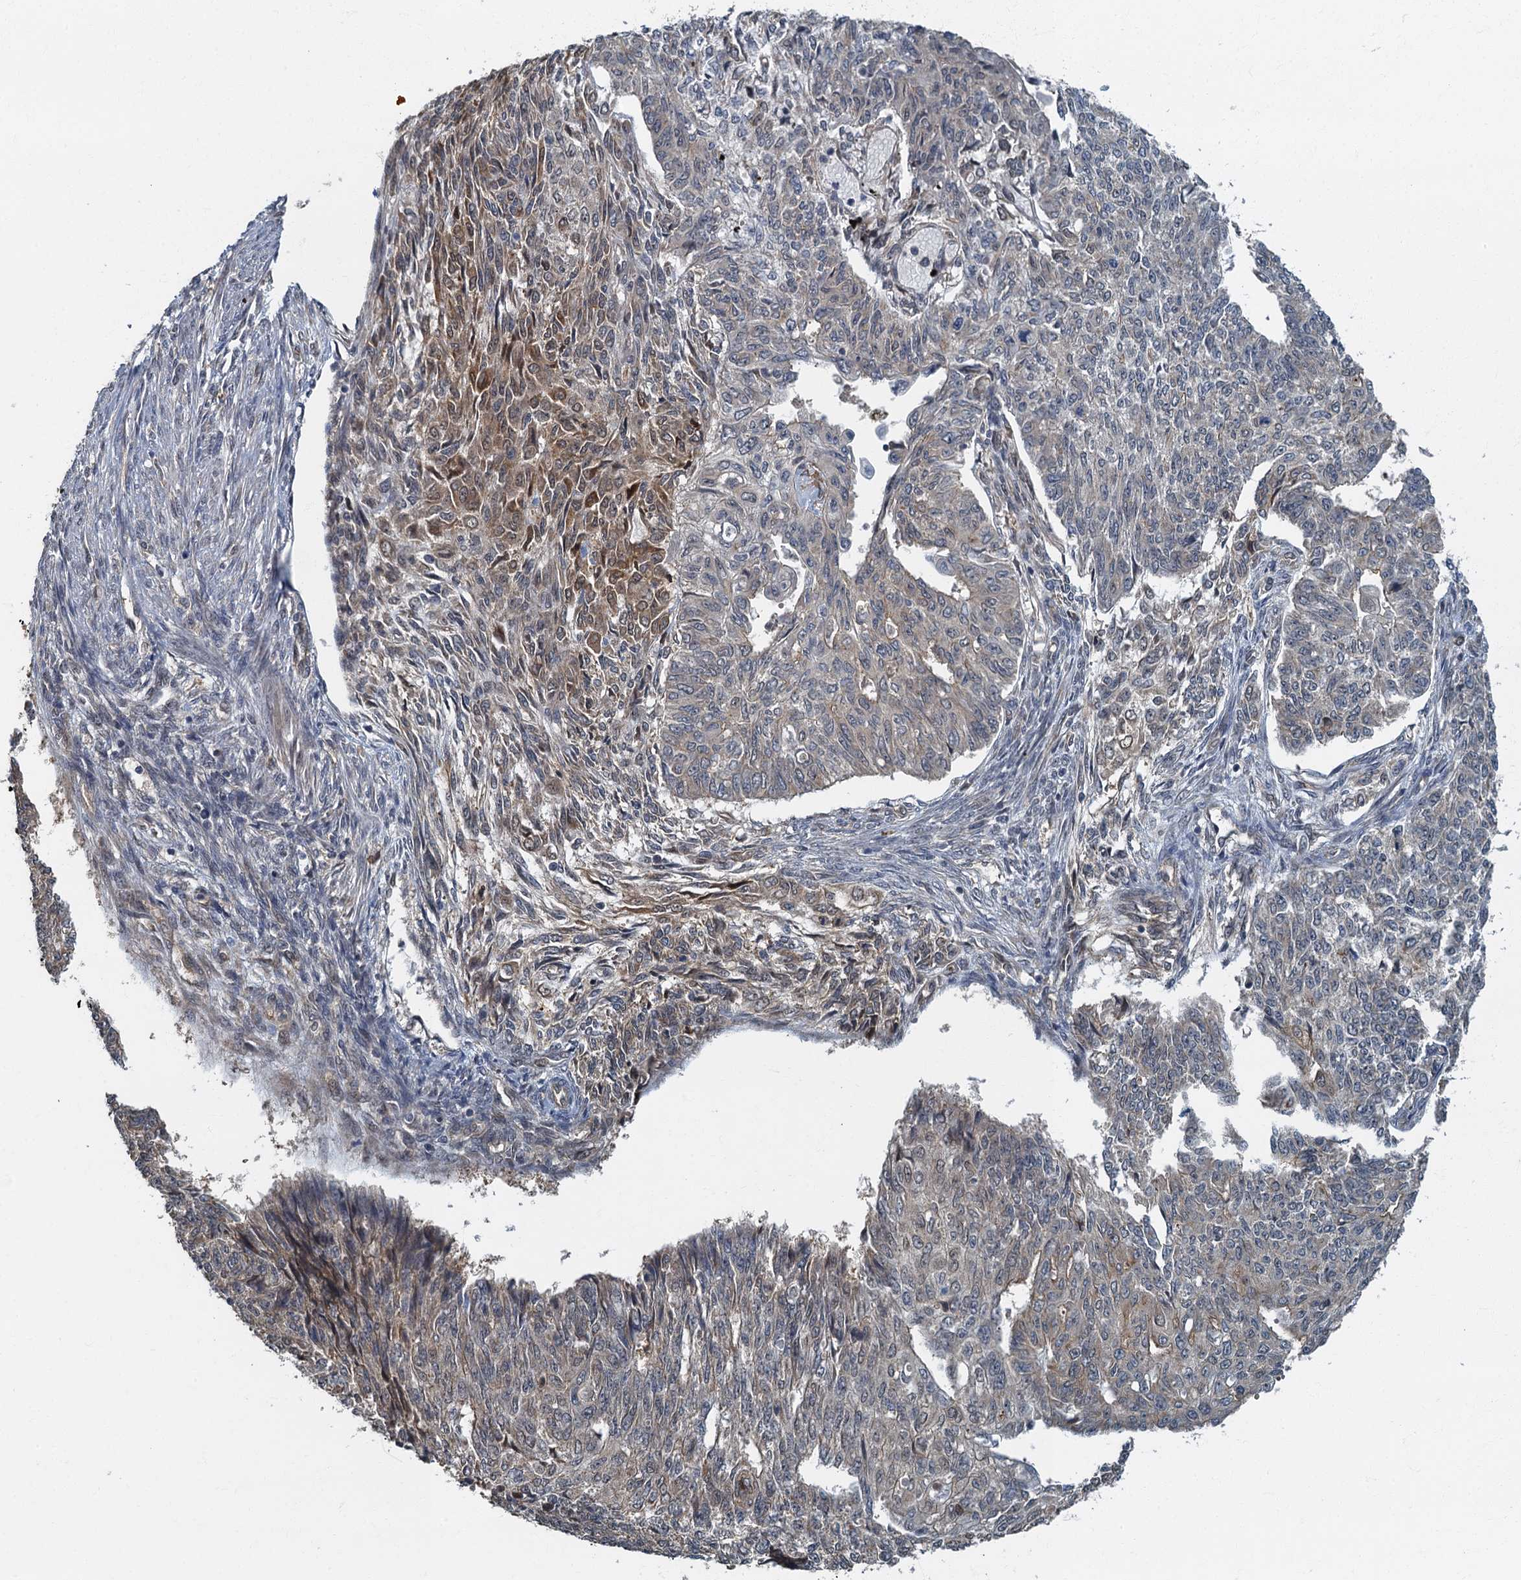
{"staining": {"intensity": "weak", "quantity": "25%-75%", "location": "cytoplasmic/membranous"}, "tissue": "endometrial cancer", "cell_type": "Tumor cells", "image_type": "cancer", "snomed": [{"axis": "morphology", "description": "Adenocarcinoma, NOS"}, {"axis": "topography", "description": "Endometrium"}], "caption": "Immunohistochemical staining of endometrial cancer (adenocarcinoma) reveals weak cytoplasmic/membranous protein staining in about 25%-75% of tumor cells.", "gene": "TBCK", "patient": {"sex": "female", "age": 32}}